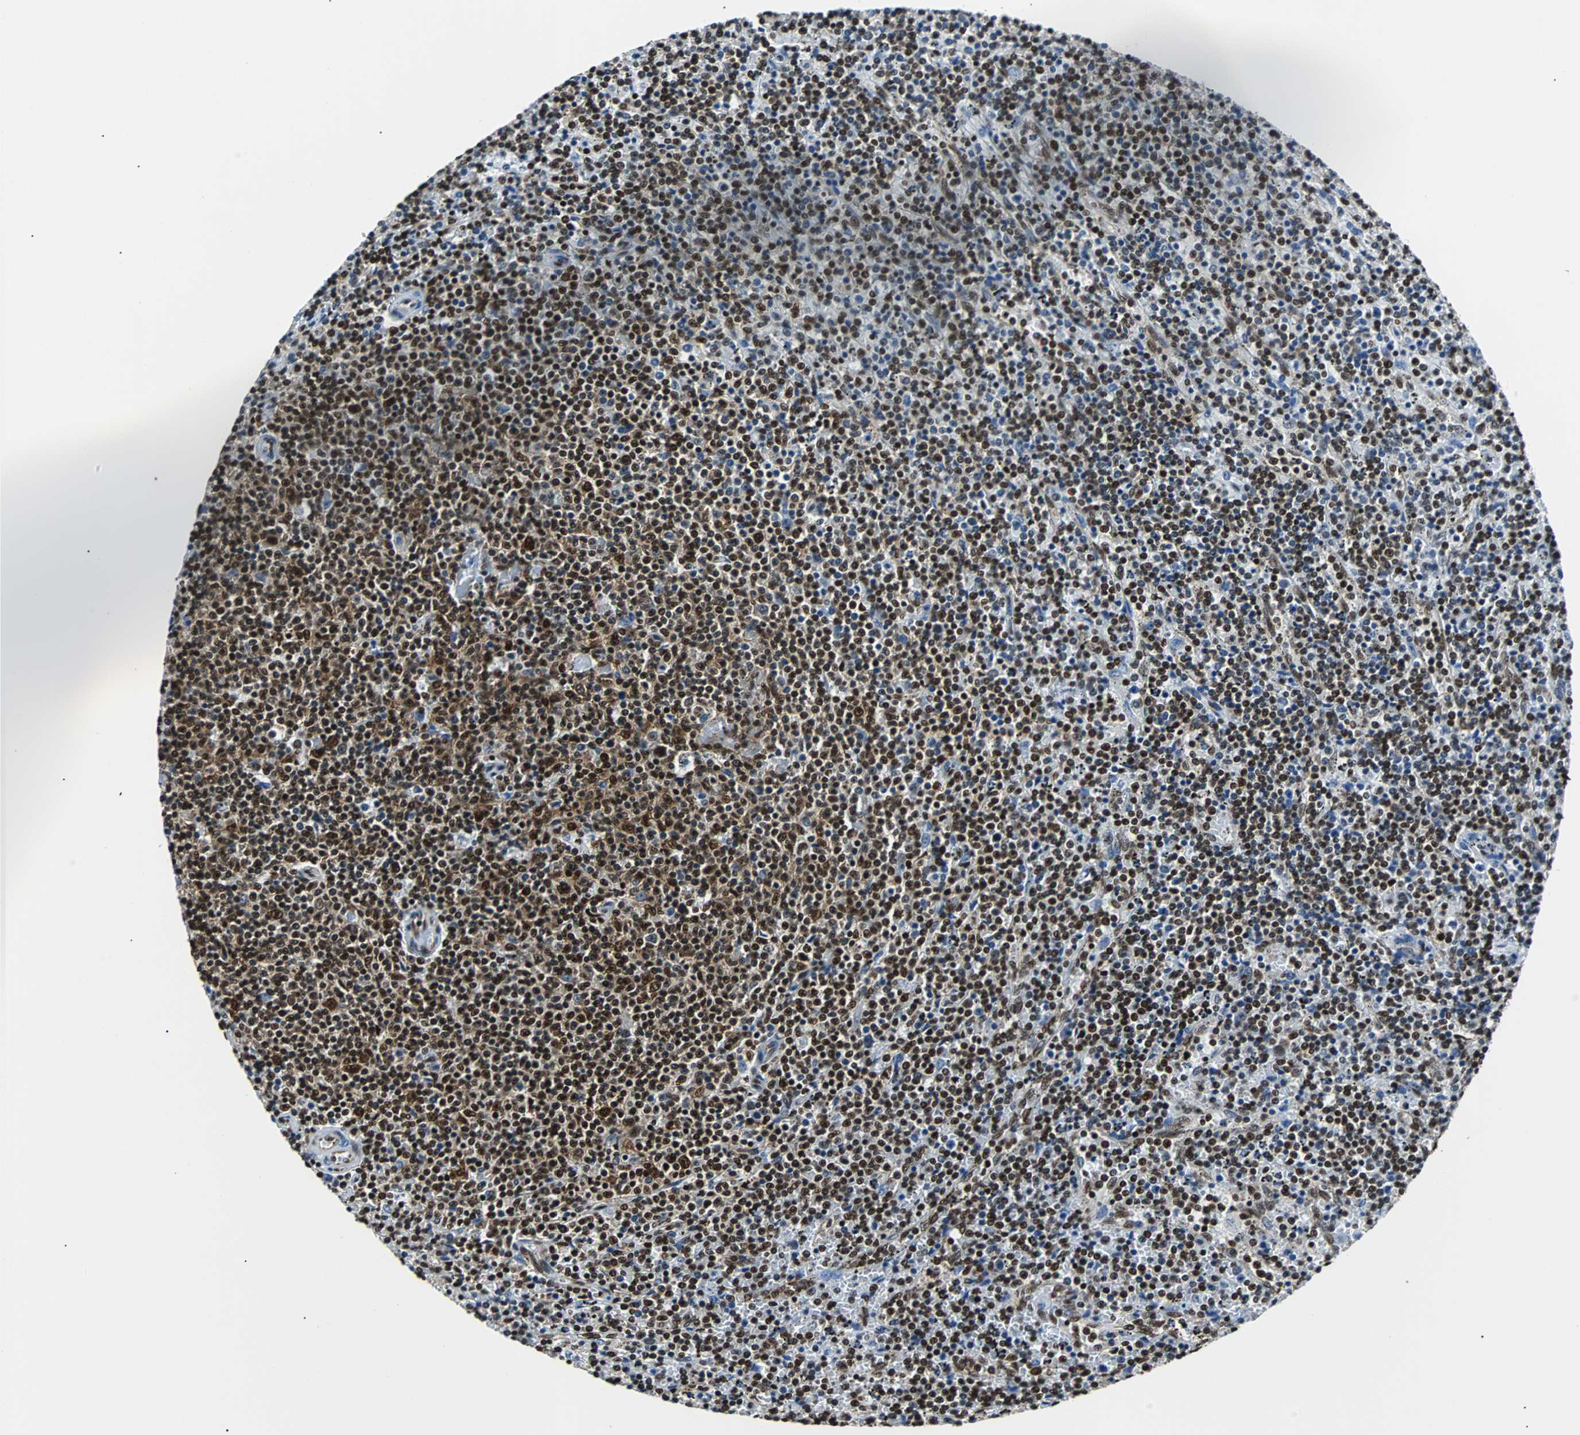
{"staining": {"intensity": "strong", "quantity": ">75%", "location": "cytoplasmic/membranous,nuclear"}, "tissue": "lymphoma", "cell_type": "Tumor cells", "image_type": "cancer", "snomed": [{"axis": "morphology", "description": "Malignant lymphoma, non-Hodgkin's type, Low grade"}, {"axis": "topography", "description": "Spleen"}], "caption": "Brown immunohistochemical staining in human low-grade malignant lymphoma, non-Hodgkin's type reveals strong cytoplasmic/membranous and nuclear staining in about >75% of tumor cells.", "gene": "FUBP1", "patient": {"sex": "female", "age": 50}}